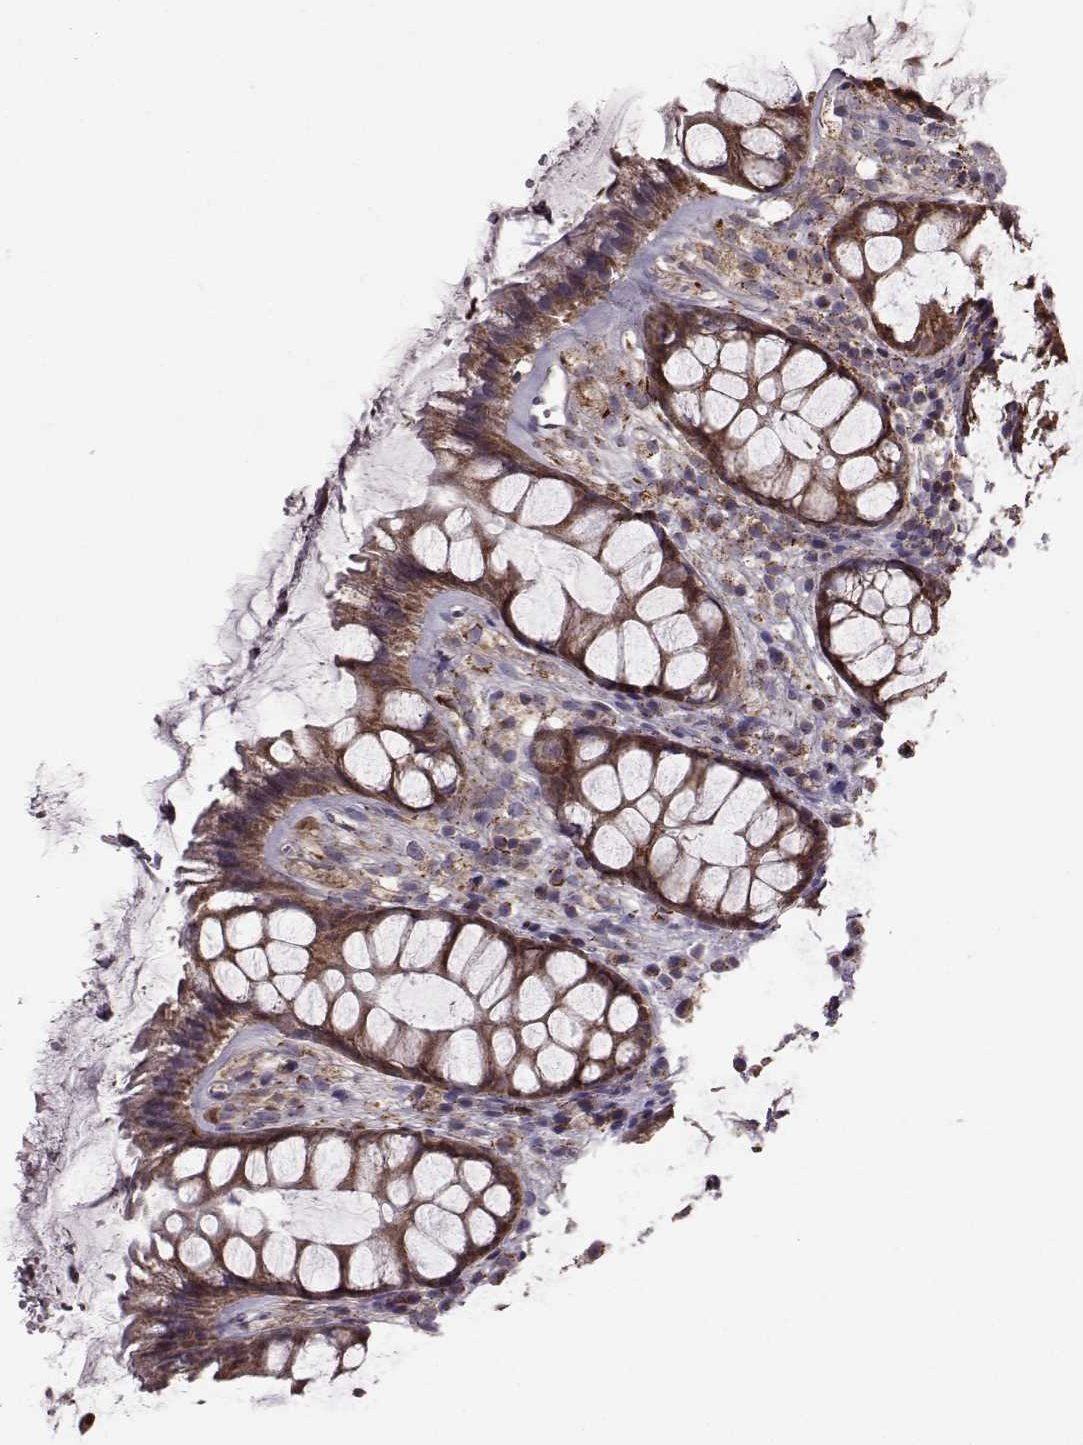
{"staining": {"intensity": "moderate", "quantity": ">75%", "location": "cytoplasmic/membranous"}, "tissue": "rectum", "cell_type": "Glandular cells", "image_type": "normal", "snomed": [{"axis": "morphology", "description": "Normal tissue, NOS"}, {"axis": "topography", "description": "Rectum"}], "caption": "Immunohistochemical staining of normal human rectum reveals >75% levels of moderate cytoplasmic/membranous protein expression in approximately >75% of glandular cells. Using DAB (brown) and hematoxylin (blue) stains, captured at high magnification using brightfield microscopy.", "gene": "PUDP", "patient": {"sex": "female", "age": 62}}